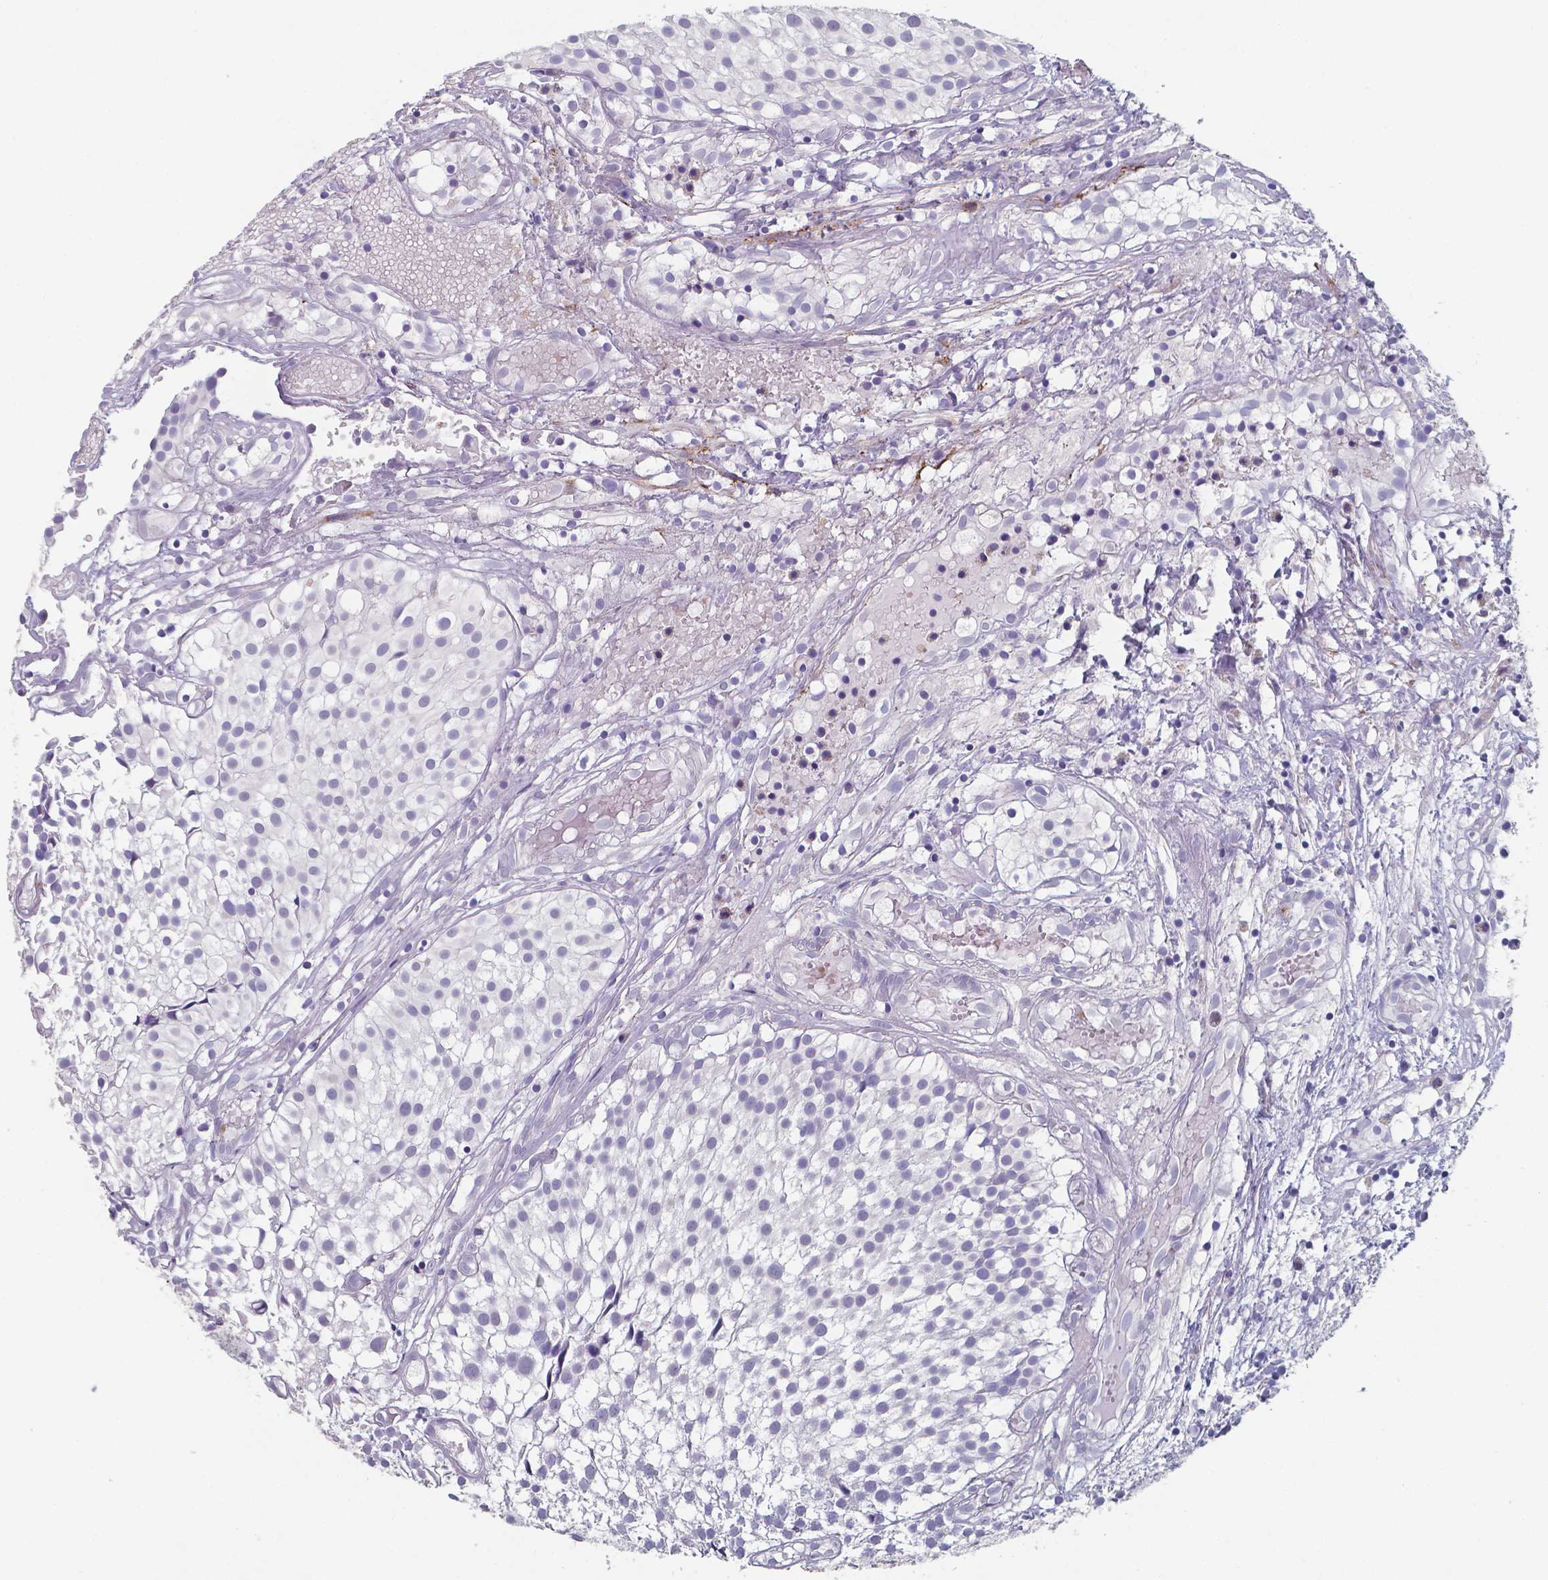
{"staining": {"intensity": "negative", "quantity": "none", "location": "none"}, "tissue": "urothelial cancer", "cell_type": "Tumor cells", "image_type": "cancer", "snomed": [{"axis": "morphology", "description": "Urothelial carcinoma, Low grade"}, {"axis": "topography", "description": "Urinary bladder"}], "caption": "The IHC image has no significant positivity in tumor cells of low-grade urothelial carcinoma tissue.", "gene": "PLA2R1", "patient": {"sex": "male", "age": 79}}